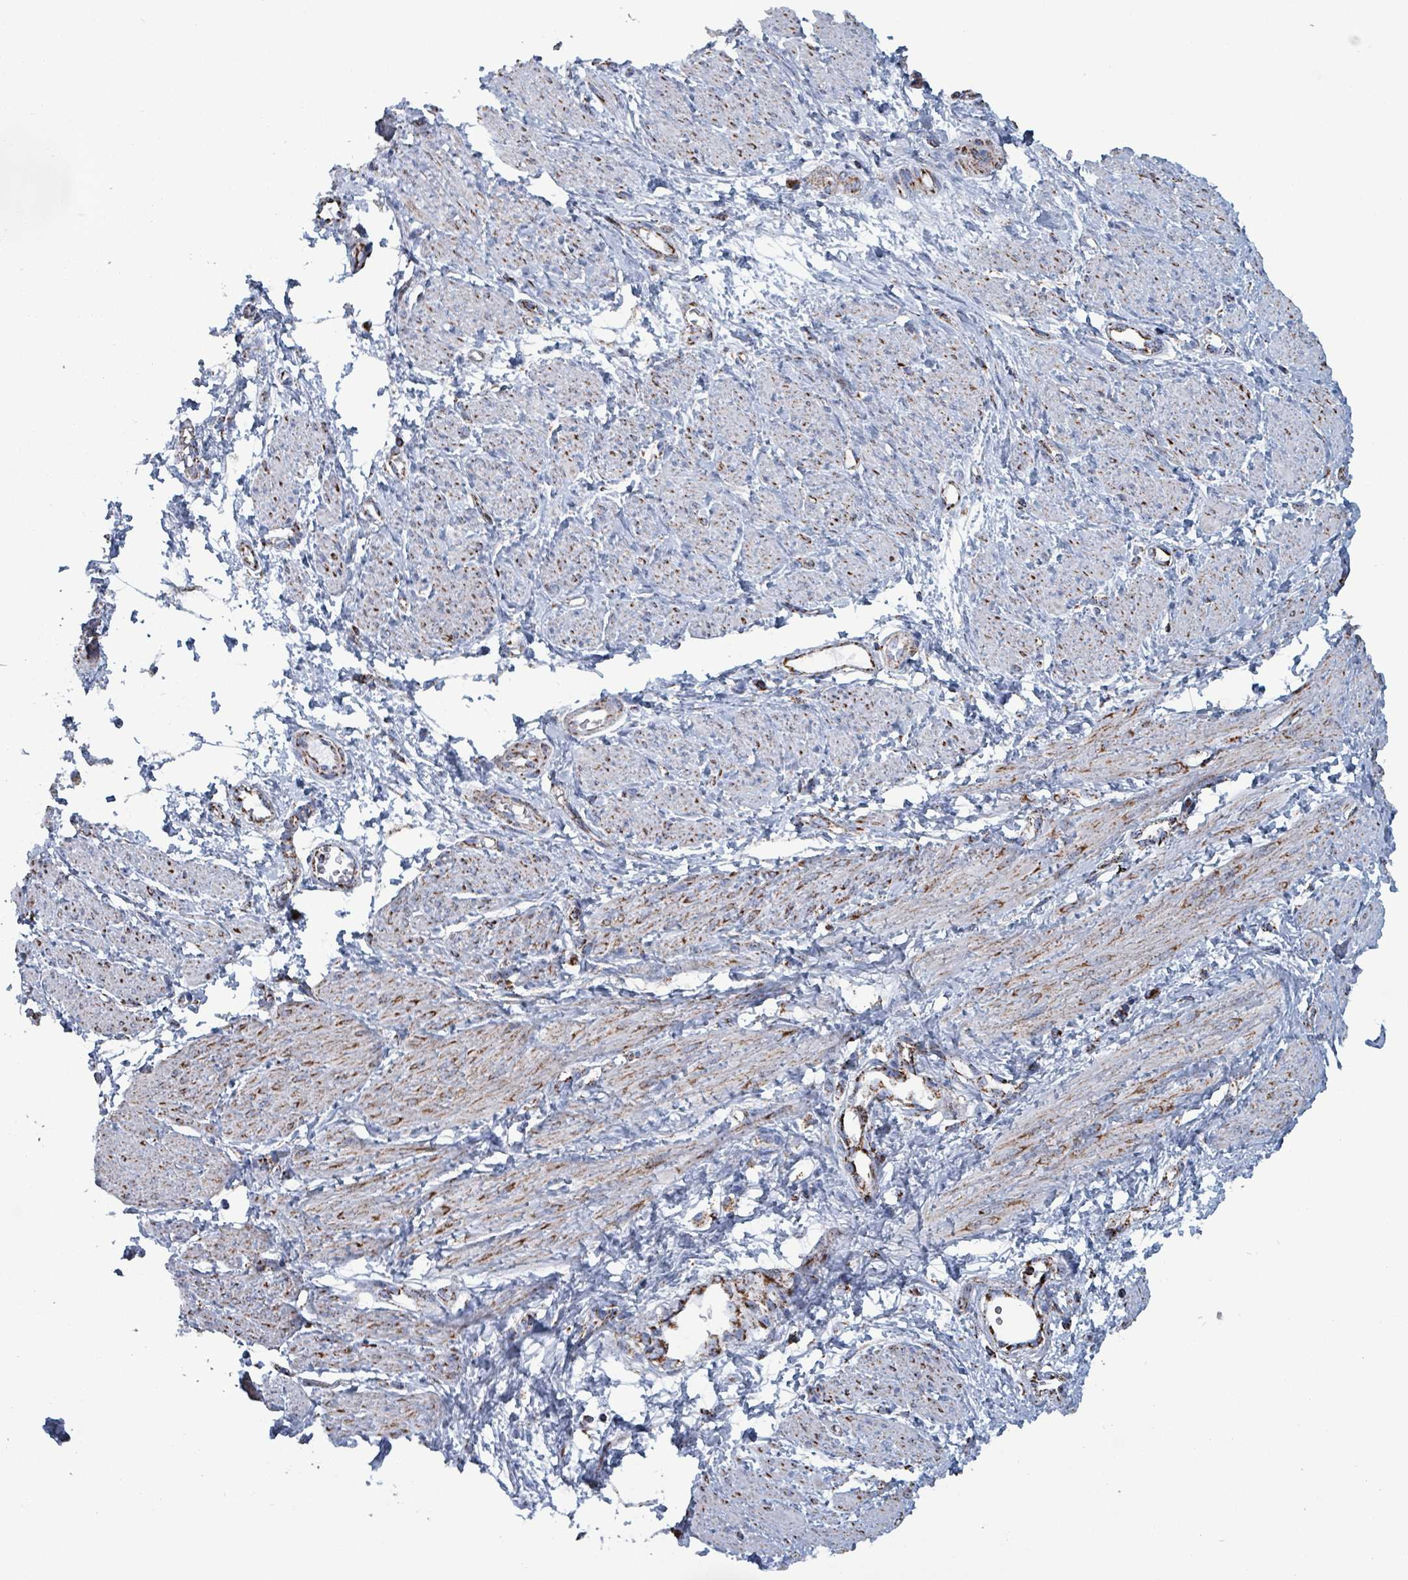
{"staining": {"intensity": "moderate", "quantity": "25%-75%", "location": "cytoplasmic/membranous"}, "tissue": "smooth muscle", "cell_type": "Smooth muscle cells", "image_type": "normal", "snomed": [{"axis": "morphology", "description": "Normal tissue, NOS"}, {"axis": "topography", "description": "Smooth muscle"}, {"axis": "topography", "description": "Uterus"}], "caption": "Smooth muscle stained with DAB IHC displays medium levels of moderate cytoplasmic/membranous positivity in about 25%-75% of smooth muscle cells.", "gene": "IDH3B", "patient": {"sex": "female", "age": 39}}